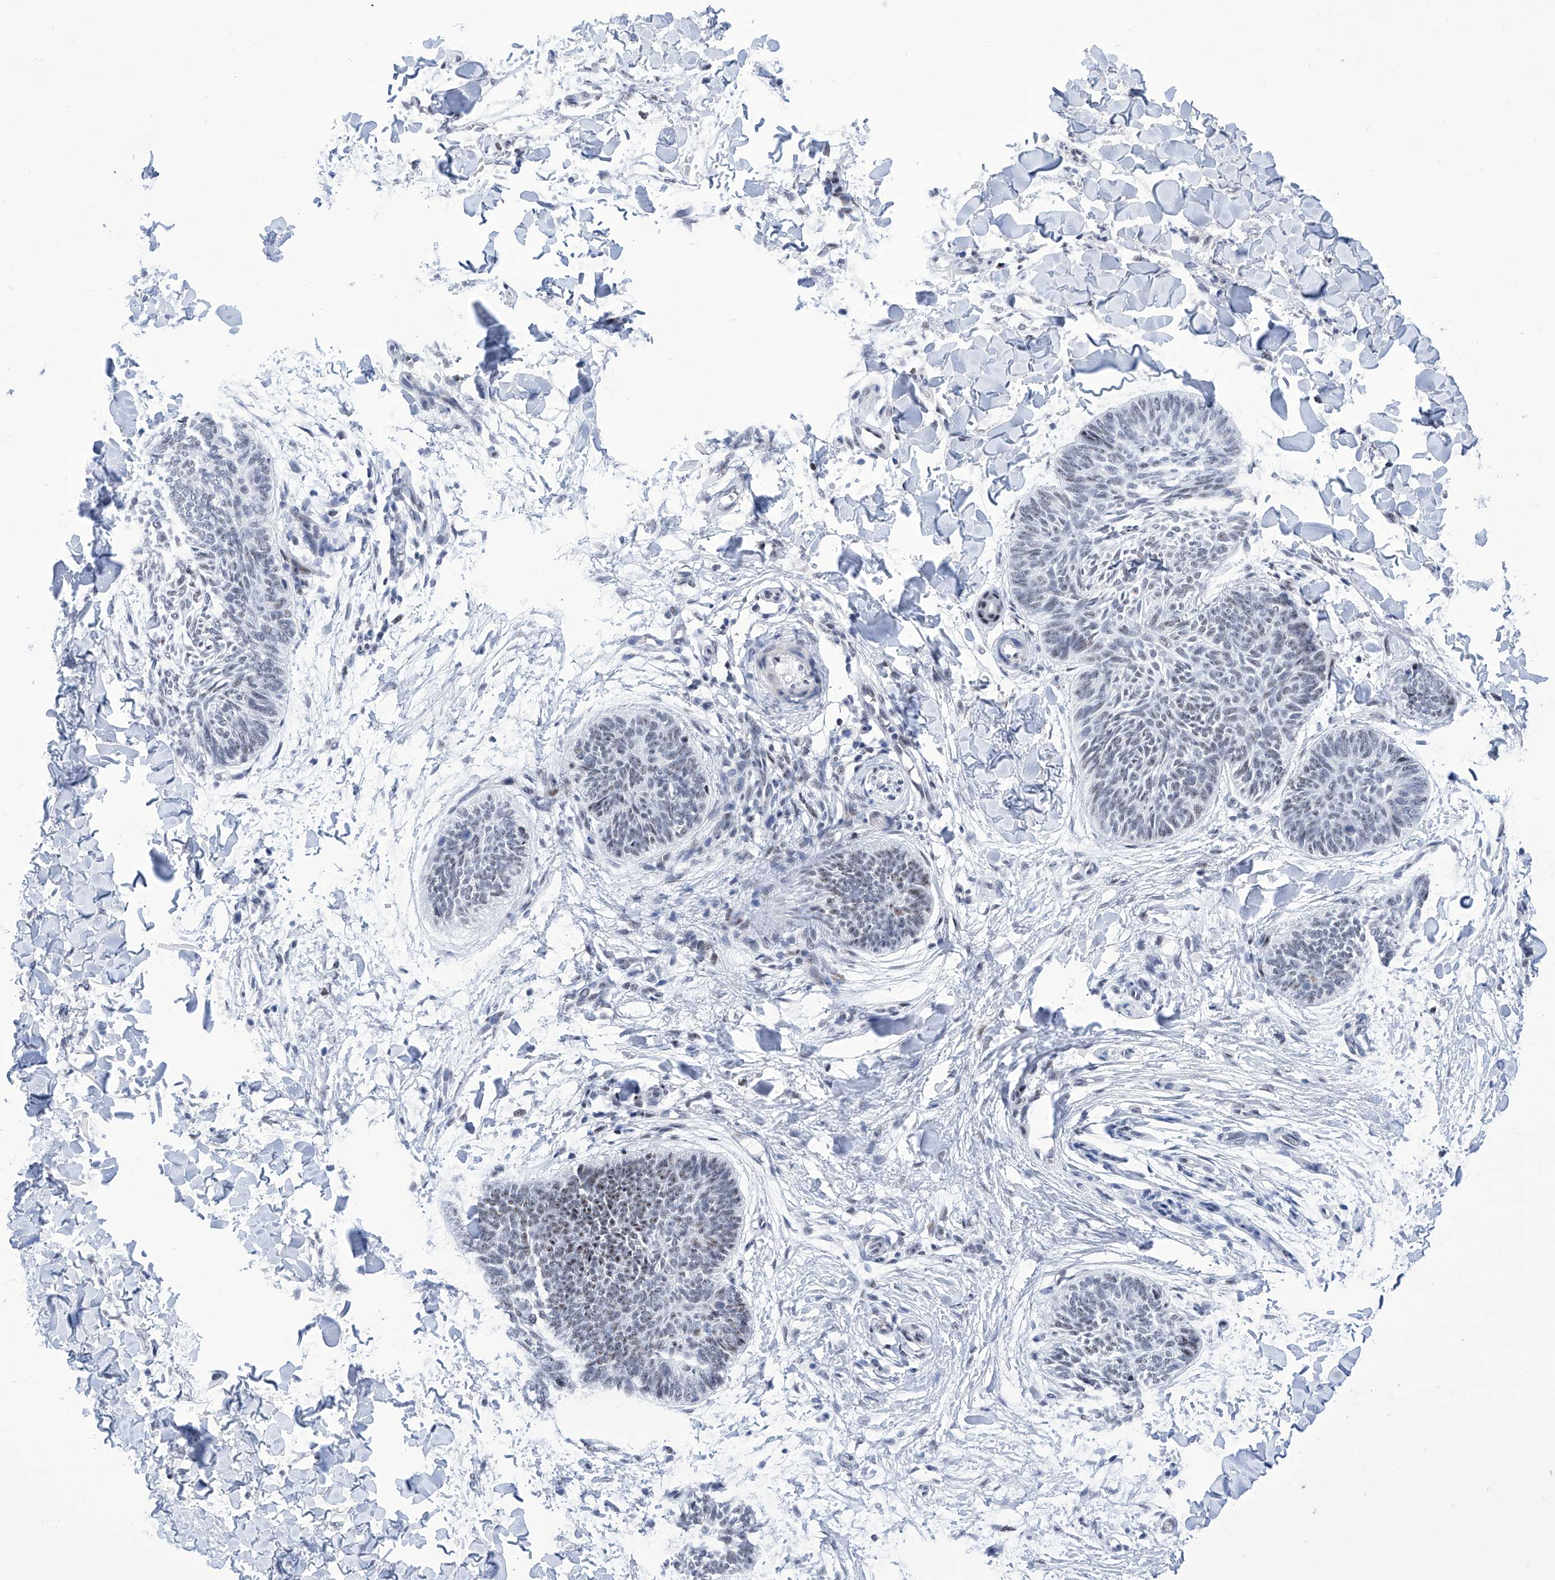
{"staining": {"intensity": "weak", "quantity": "25%-75%", "location": "nuclear"}, "tissue": "skin cancer", "cell_type": "Tumor cells", "image_type": "cancer", "snomed": [{"axis": "morphology", "description": "Normal tissue, NOS"}, {"axis": "morphology", "description": "Basal cell carcinoma"}, {"axis": "topography", "description": "Skin"}], "caption": "DAB (3,3'-diaminobenzidine) immunohistochemical staining of human skin cancer shows weak nuclear protein positivity in approximately 25%-75% of tumor cells.", "gene": "SART1", "patient": {"sex": "male", "age": 50}}